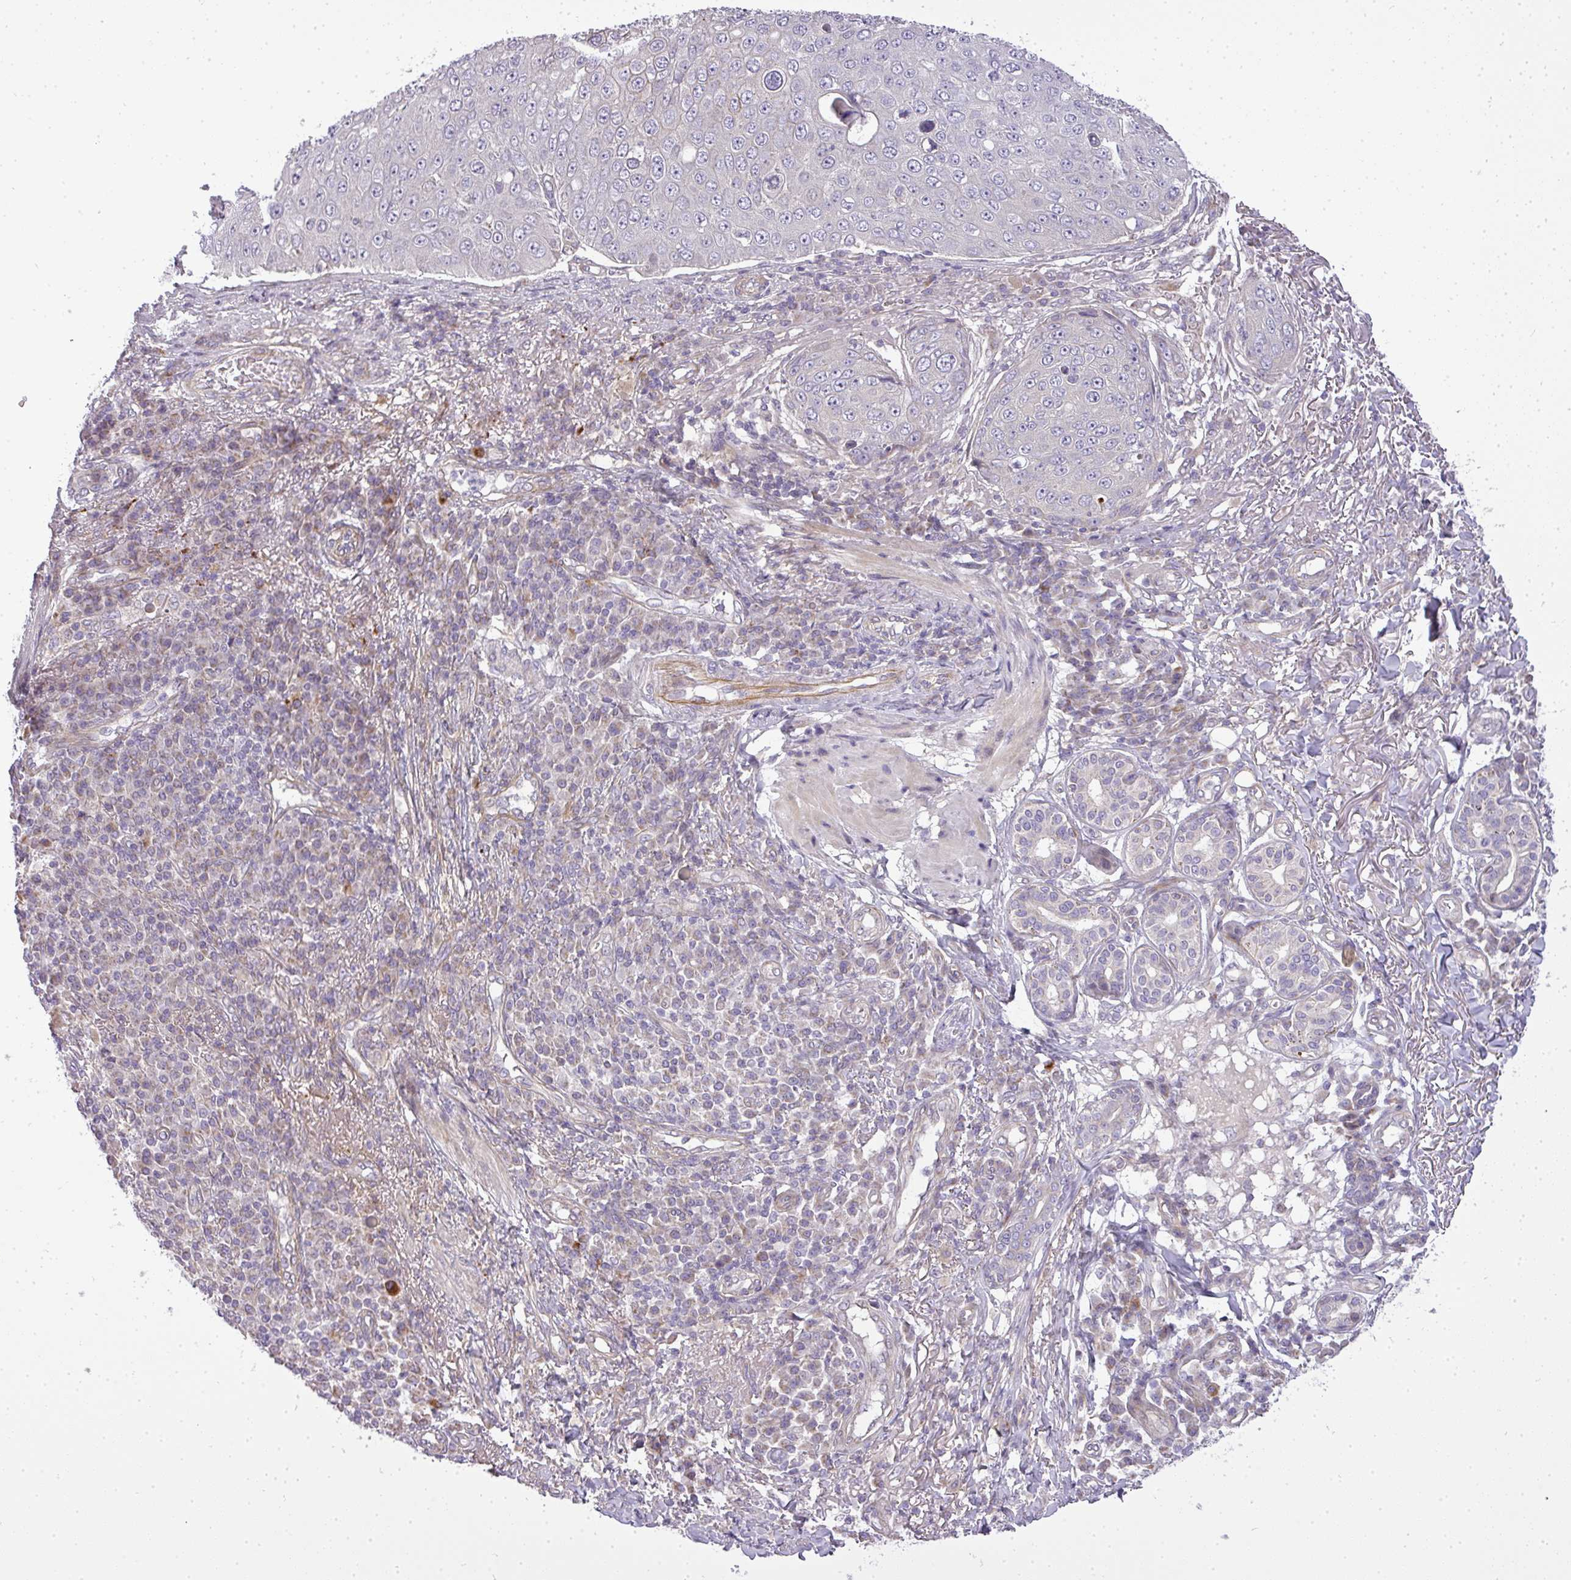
{"staining": {"intensity": "negative", "quantity": "none", "location": "none"}, "tissue": "skin cancer", "cell_type": "Tumor cells", "image_type": "cancer", "snomed": [{"axis": "morphology", "description": "Squamous cell carcinoma, NOS"}, {"axis": "topography", "description": "Skin"}], "caption": "Skin cancer (squamous cell carcinoma) stained for a protein using immunohistochemistry demonstrates no positivity tumor cells.", "gene": "ZDHHC1", "patient": {"sex": "male", "age": 71}}